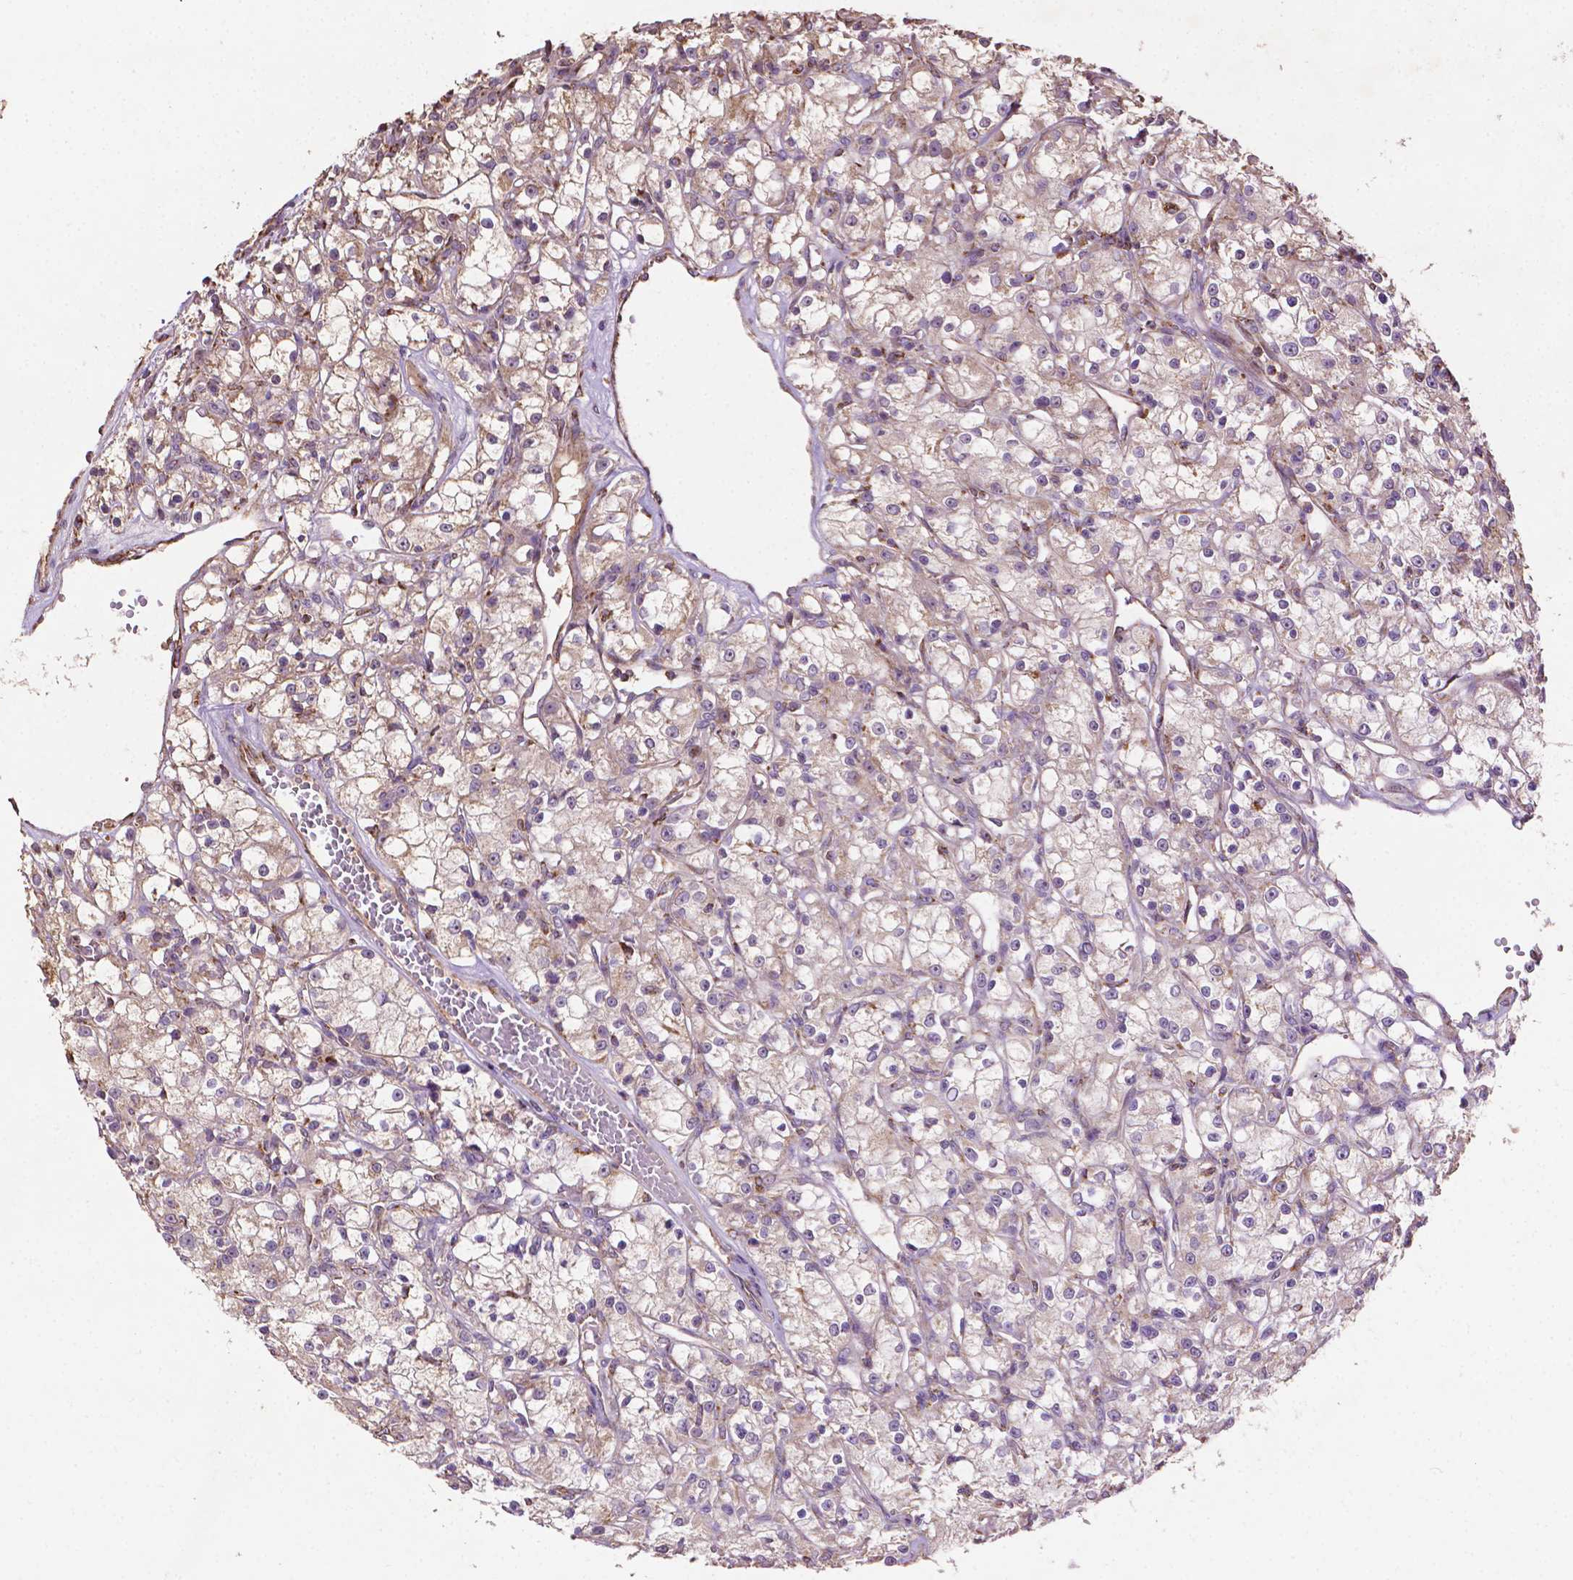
{"staining": {"intensity": "negative", "quantity": "none", "location": "none"}, "tissue": "renal cancer", "cell_type": "Tumor cells", "image_type": "cancer", "snomed": [{"axis": "morphology", "description": "Adenocarcinoma, NOS"}, {"axis": "topography", "description": "Kidney"}], "caption": "Histopathology image shows no significant protein positivity in tumor cells of renal cancer. Nuclei are stained in blue.", "gene": "LRR1", "patient": {"sex": "female", "age": 59}}